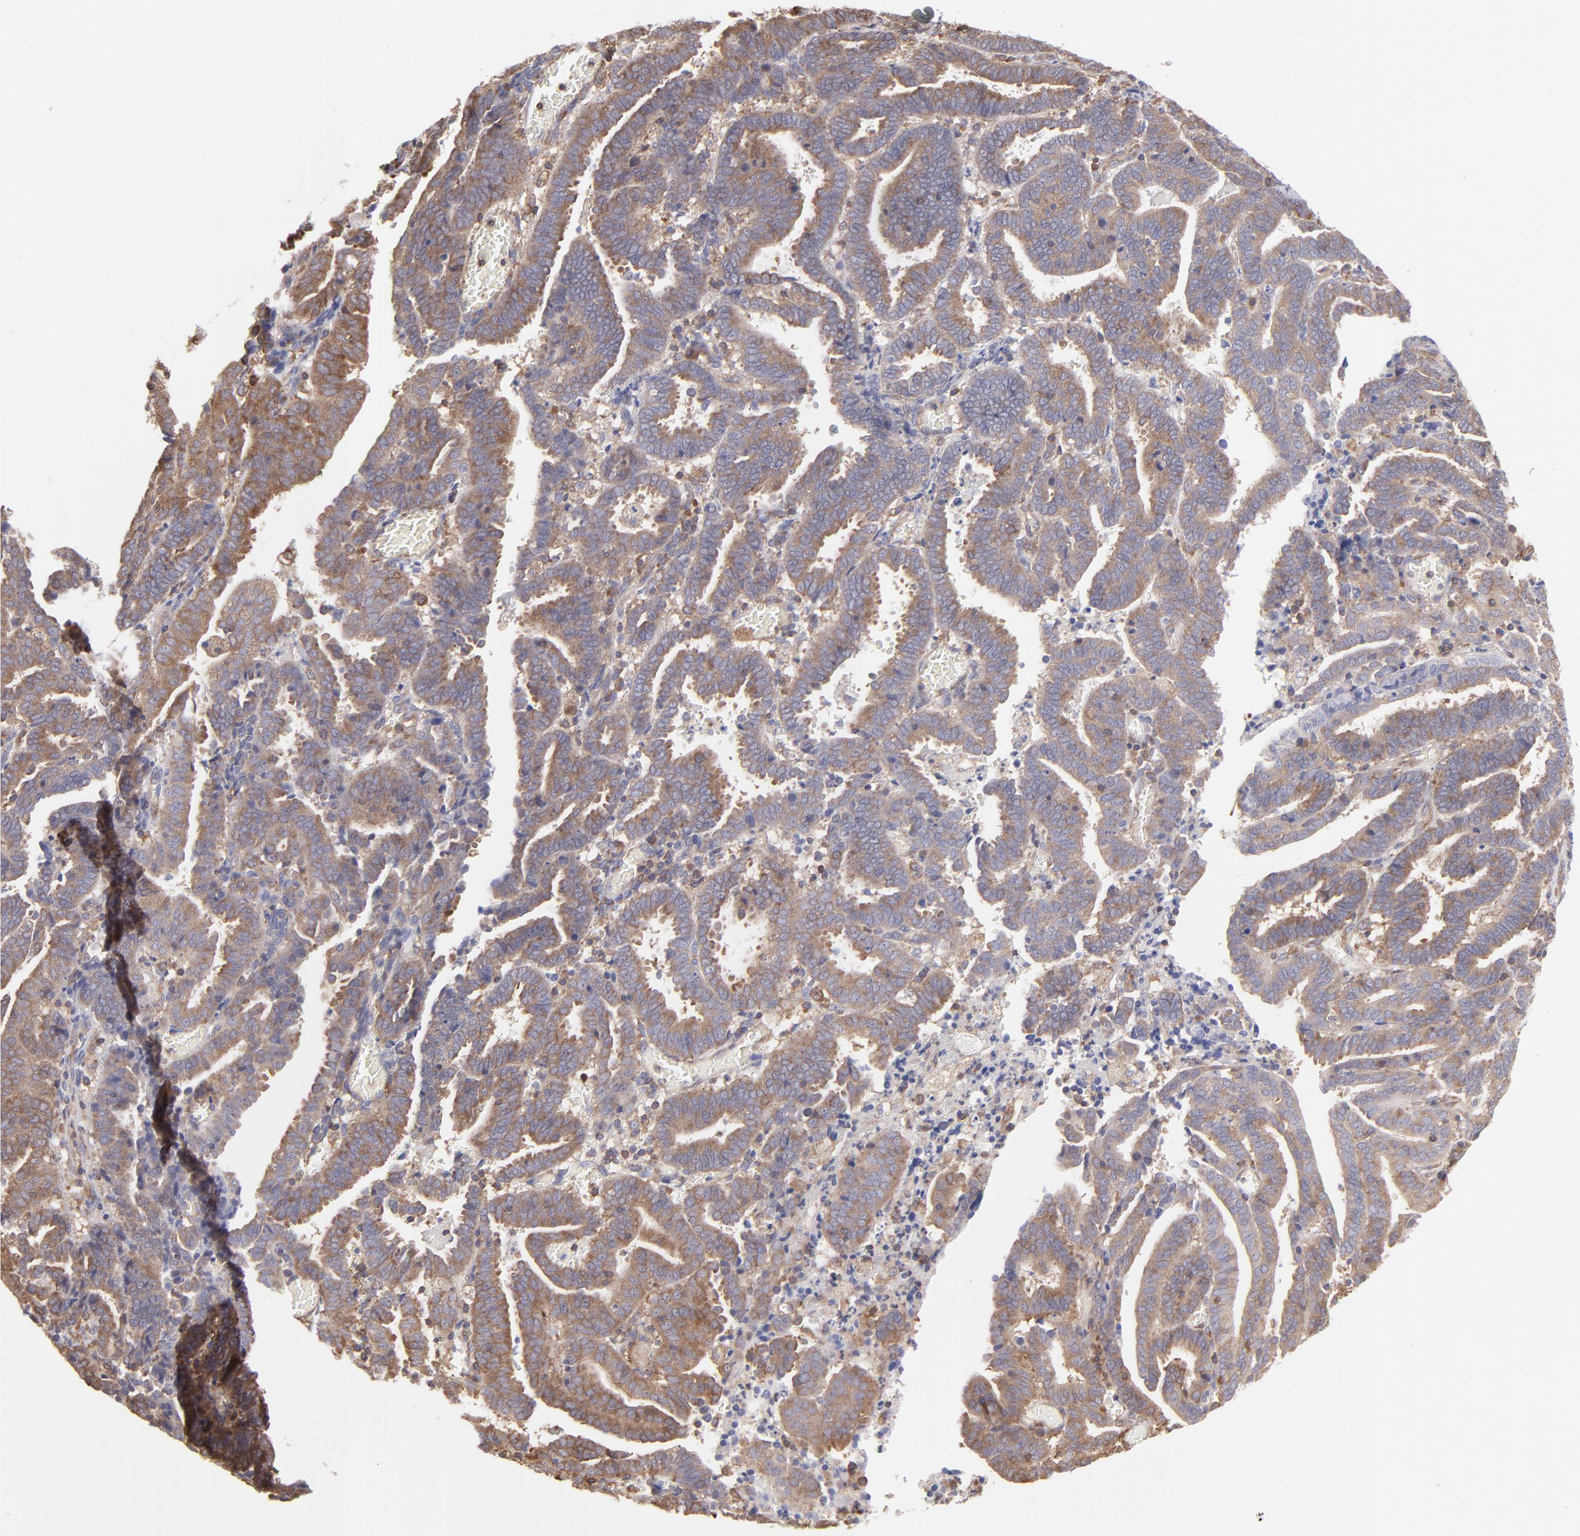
{"staining": {"intensity": "moderate", "quantity": ">75%", "location": "cytoplasmic/membranous"}, "tissue": "endometrial cancer", "cell_type": "Tumor cells", "image_type": "cancer", "snomed": [{"axis": "morphology", "description": "Adenocarcinoma, NOS"}, {"axis": "topography", "description": "Uterus"}], "caption": "Protein staining of adenocarcinoma (endometrial) tissue shows moderate cytoplasmic/membranous positivity in about >75% of tumor cells. (DAB (3,3'-diaminobenzidine) IHC, brown staining for protein, blue staining for nuclei).", "gene": "MAPRE1", "patient": {"sex": "female", "age": 83}}